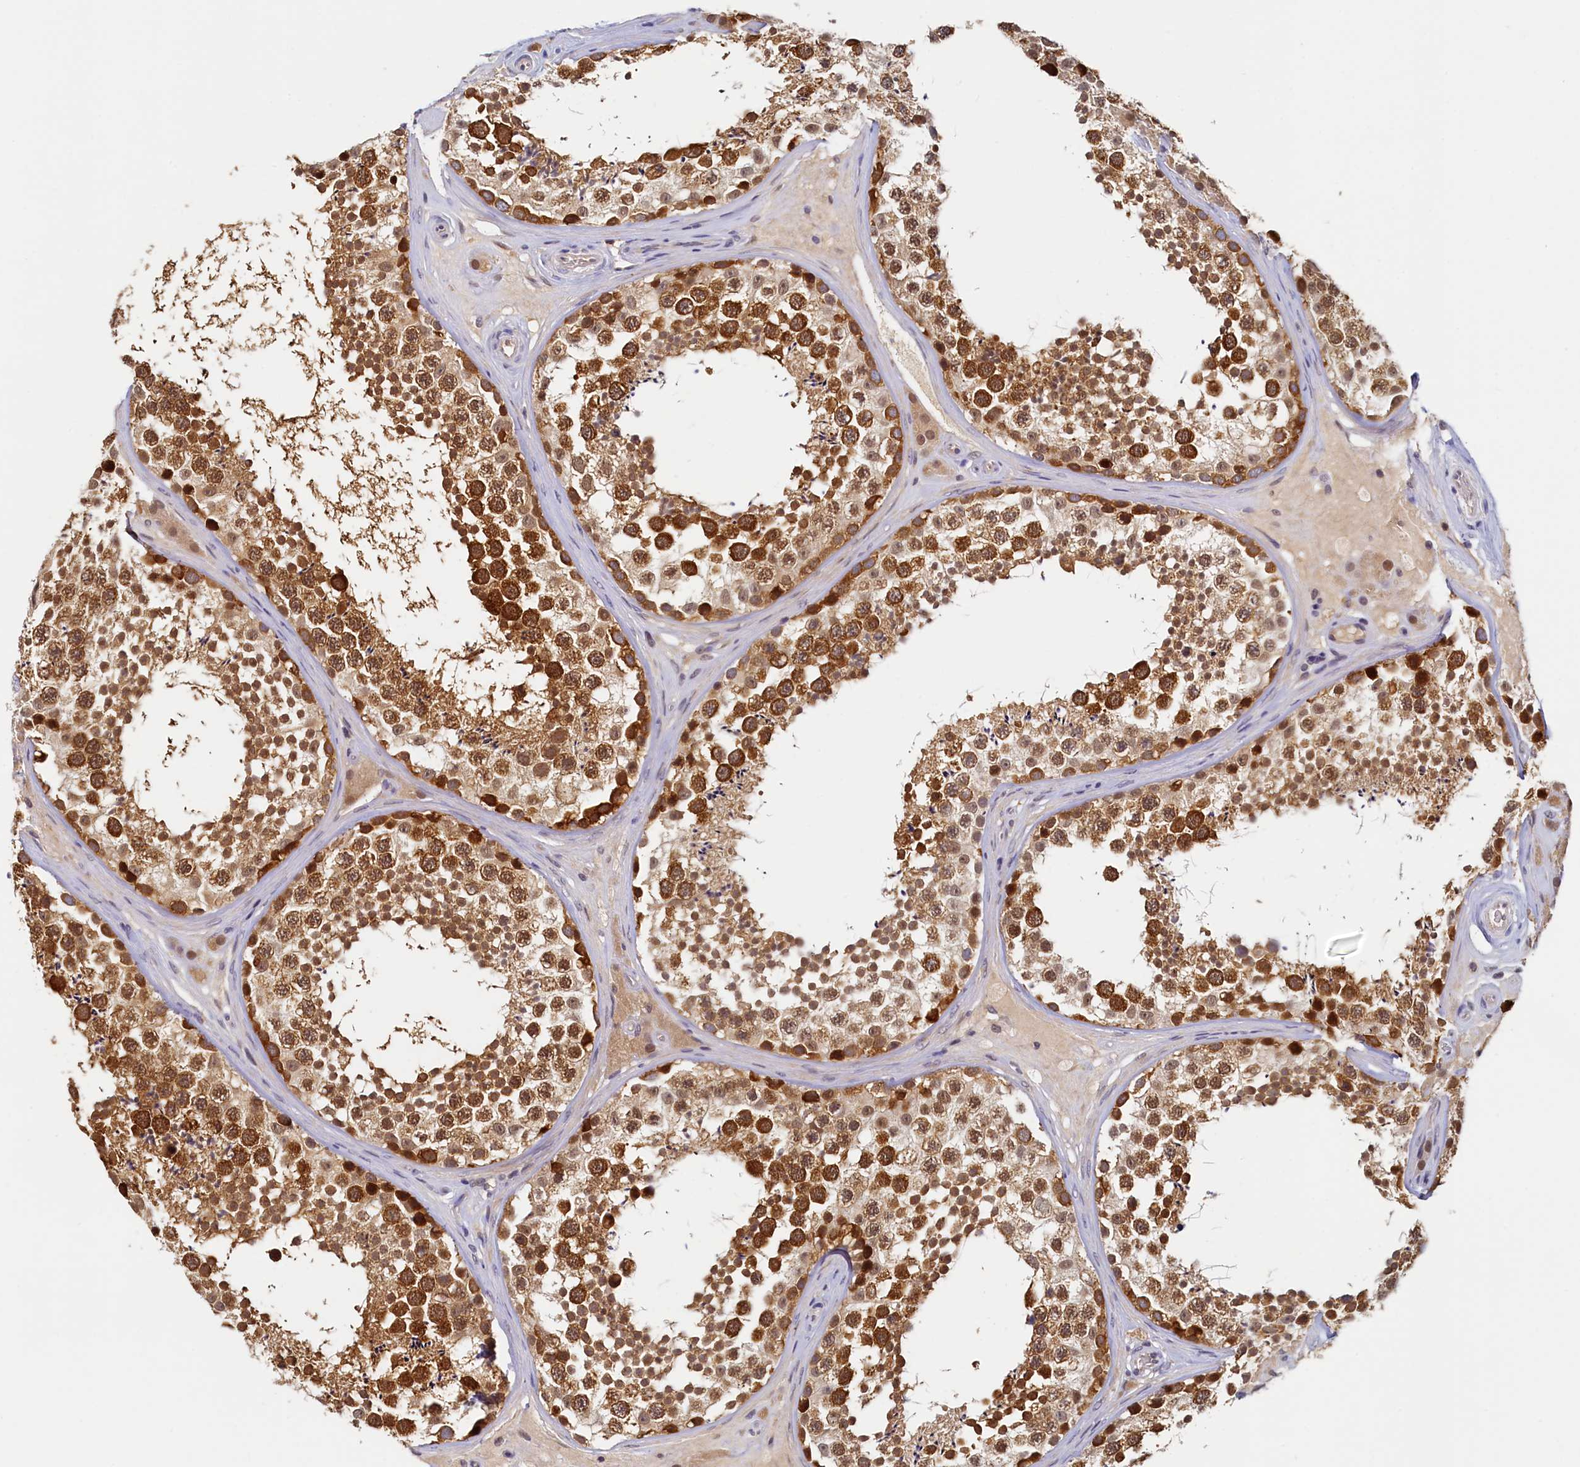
{"staining": {"intensity": "strong", "quantity": ">75%", "location": "cytoplasmic/membranous,nuclear"}, "tissue": "testis", "cell_type": "Cells in seminiferous ducts", "image_type": "normal", "snomed": [{"axis": "morphology", "description": "Normal tissue, NOS"}, {"axis": "topography", "description": "Testis"}], "caption": "Immunohistochemistry staining of normal testis, which displays high levels of strong cytoplasmic/membranous,nuclear expression in about >75% of cells in seminiferous ducts indicating strong cytoplasmic/membranous,nuclear protein positivity. The staining was performed using DAB (3,3'-diaminobenzidine) (brown) for protein detection and nuclei were counterstained in hematoxylin (blue).", "gene": "PAAF1", "patient": {"sex": "male", "age": 46}}